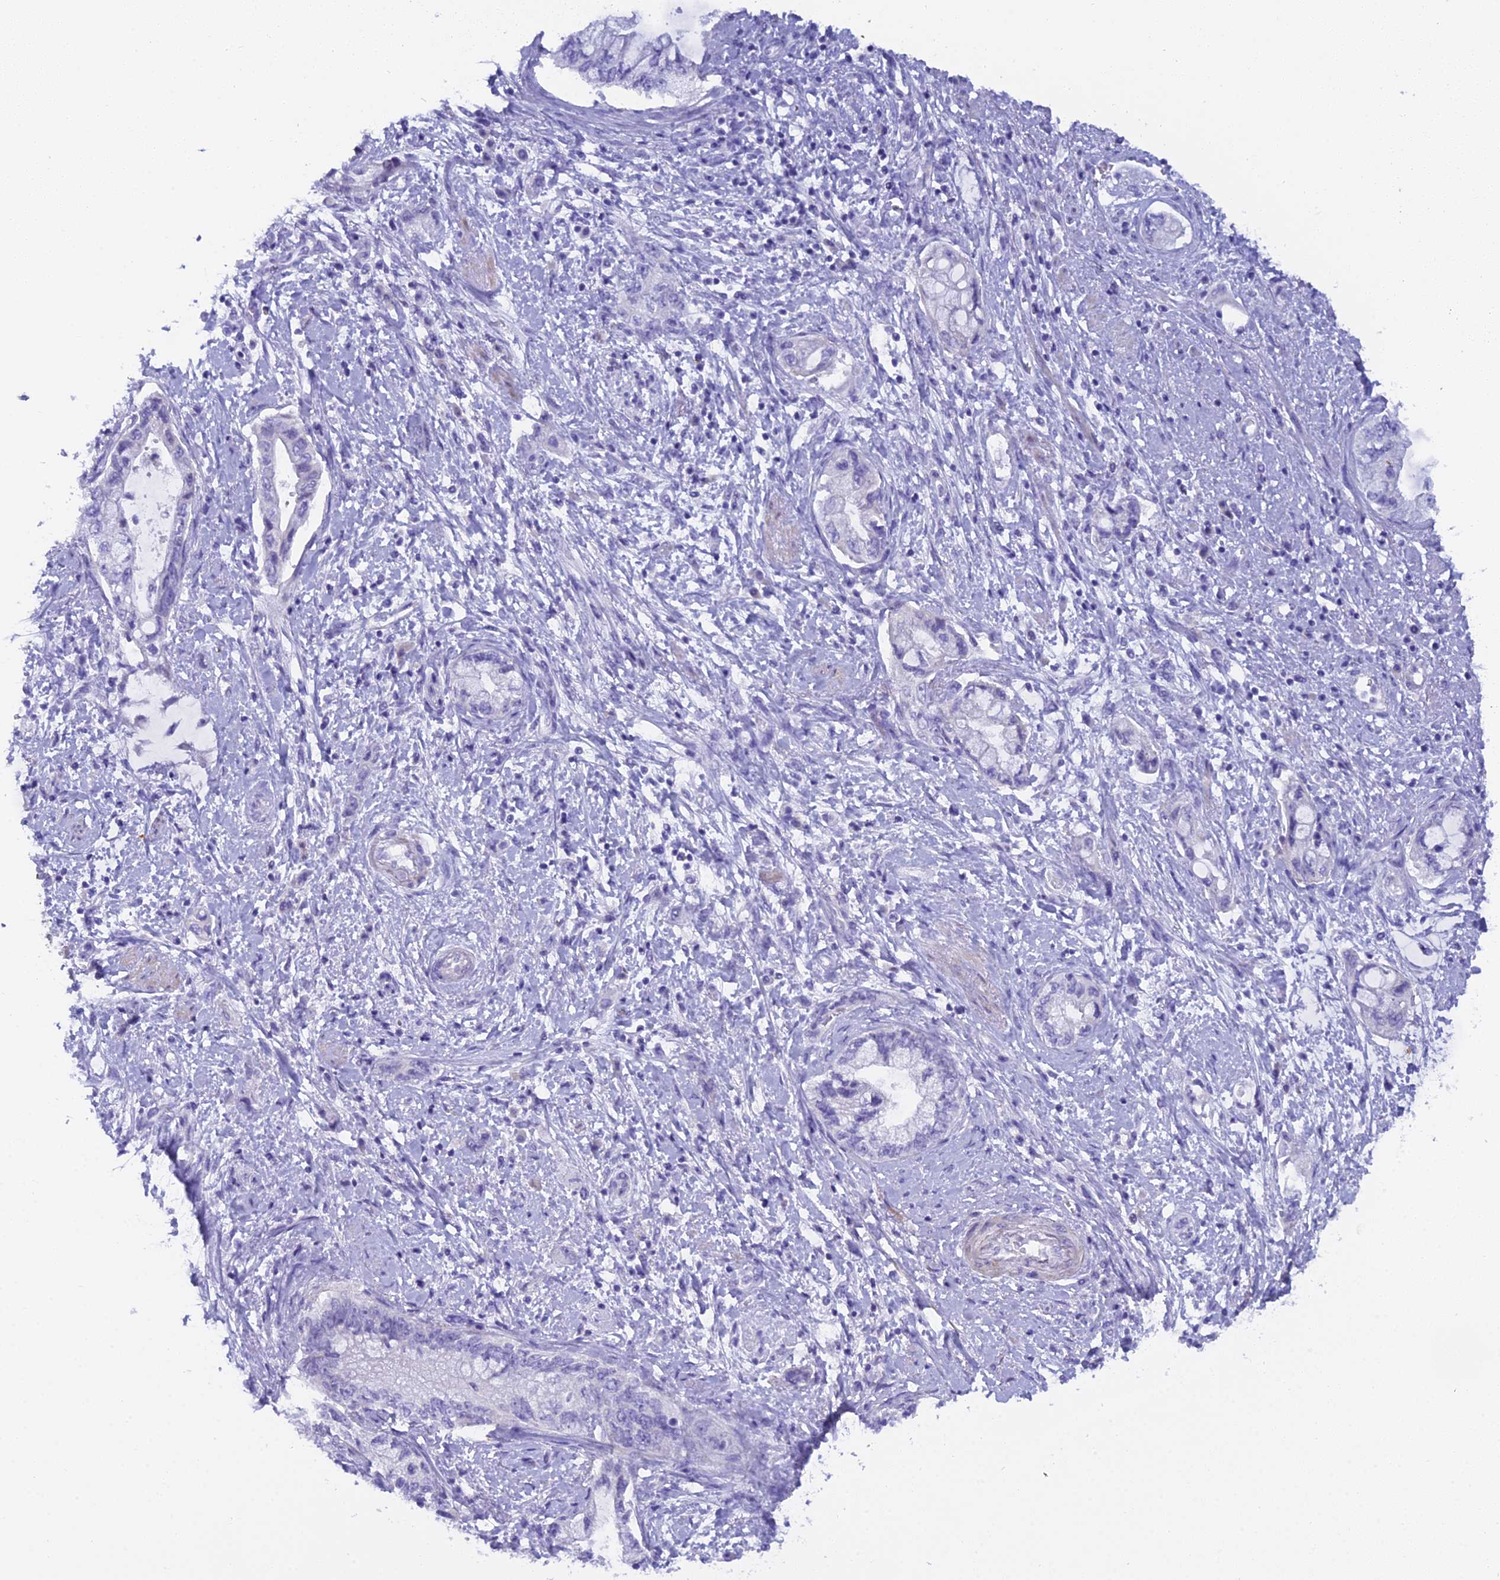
{"staining": {"intensity": "negative", "quantity": "none", "location": "none"}, "tissue": "pancreatic cancer", "cell_type": "Tumor cells", "image_type": "cancer", "snomed": [{"axis": "morphology", "description": "Adenocarcinoma, NOS"}, {"axis": "topography", "description": "Pancreas"}], "caption": "This is an IHC histopathology image of human adenocarcinoma (pancreatic). There is no expression in tumor cells.", "gene": "UNC80", "patient": {"sex": "female", "age": 73}}